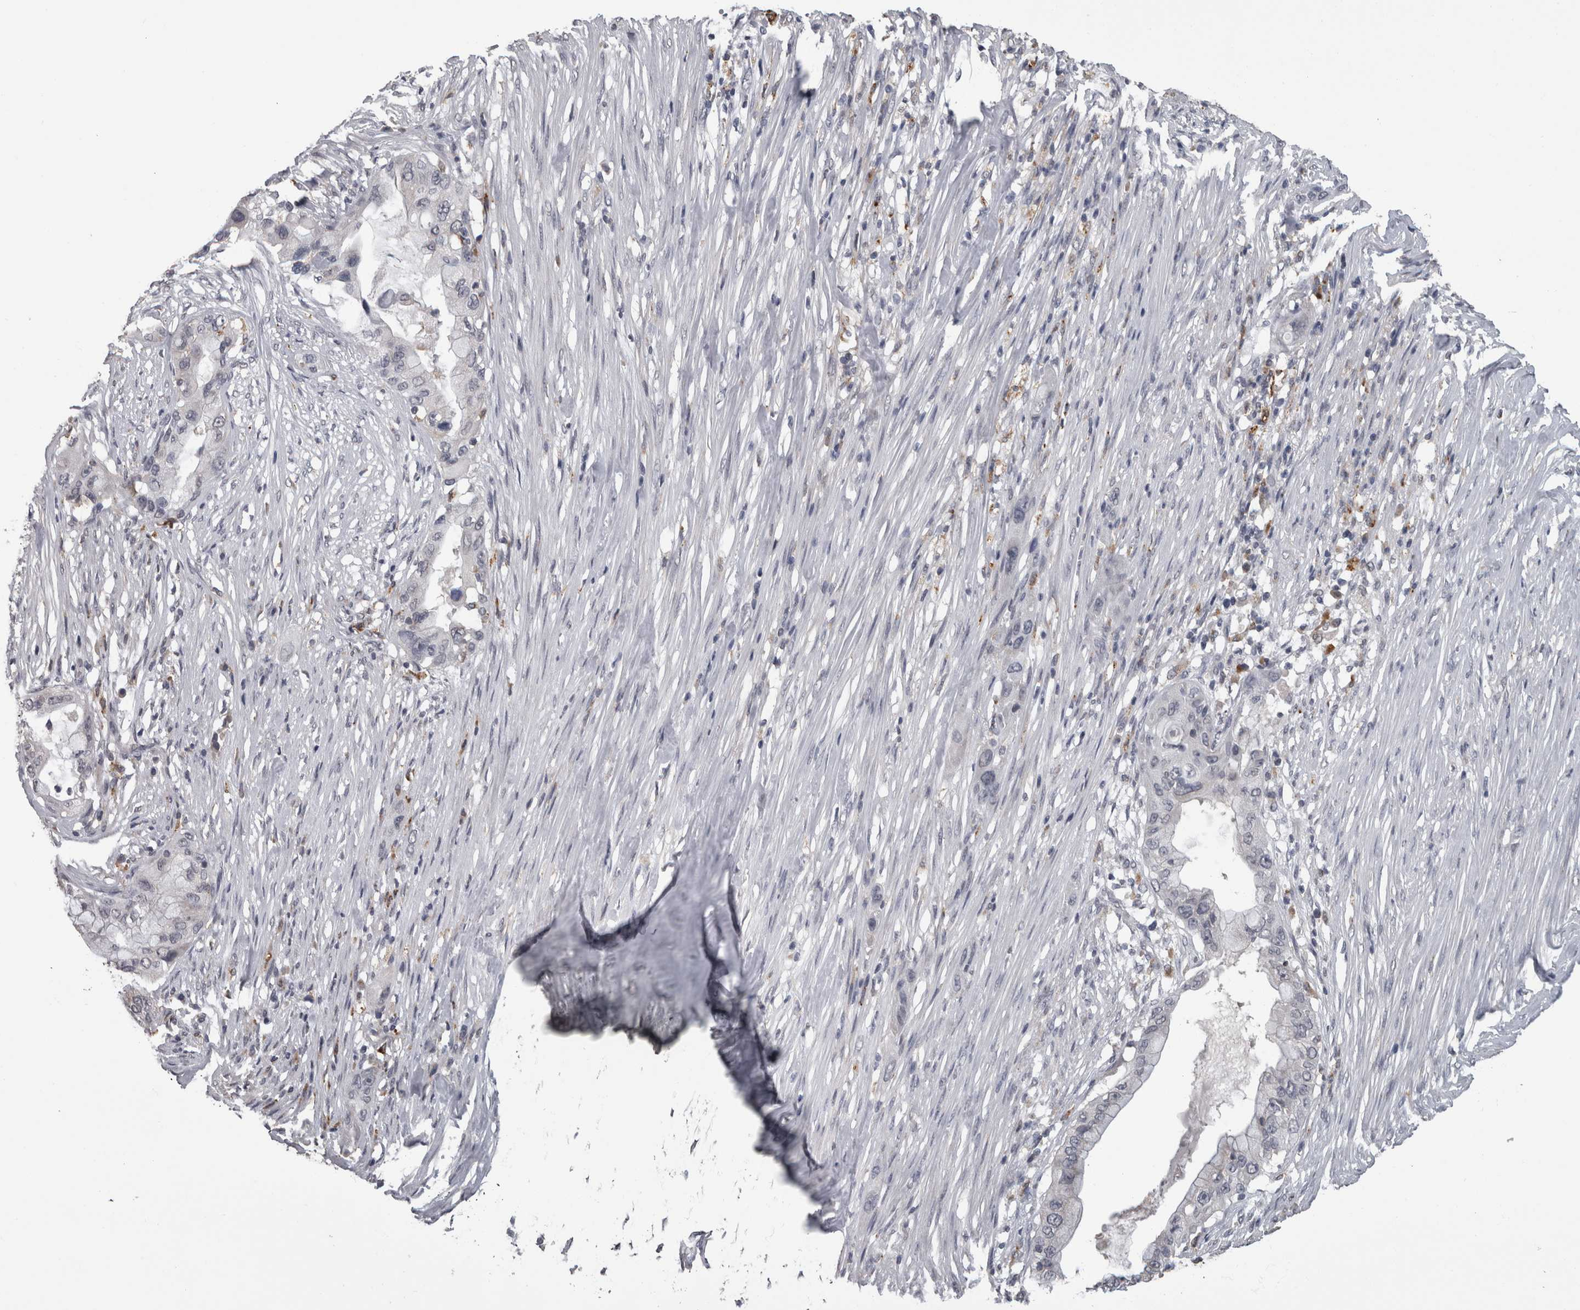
{"staining": {"intensity": "negative", "quantity": "none", "location": "none"}, "tissue": "pancreatic cancer", "cell_type": "Tumor cells", "image_type": "cancer", "snomed": [{"axis": "morphology", "description": "Adenocarcinoma, NOS"}, {"axis": "topography", "description": "Pancreas"}], "caption": "Adenocarcinoma (pancreatic) stained for a protein using immunohistochemistry reveals no positivity tumor cells.", "gene": "NAAA", "patient": {"sex": "male", "age": 53}}